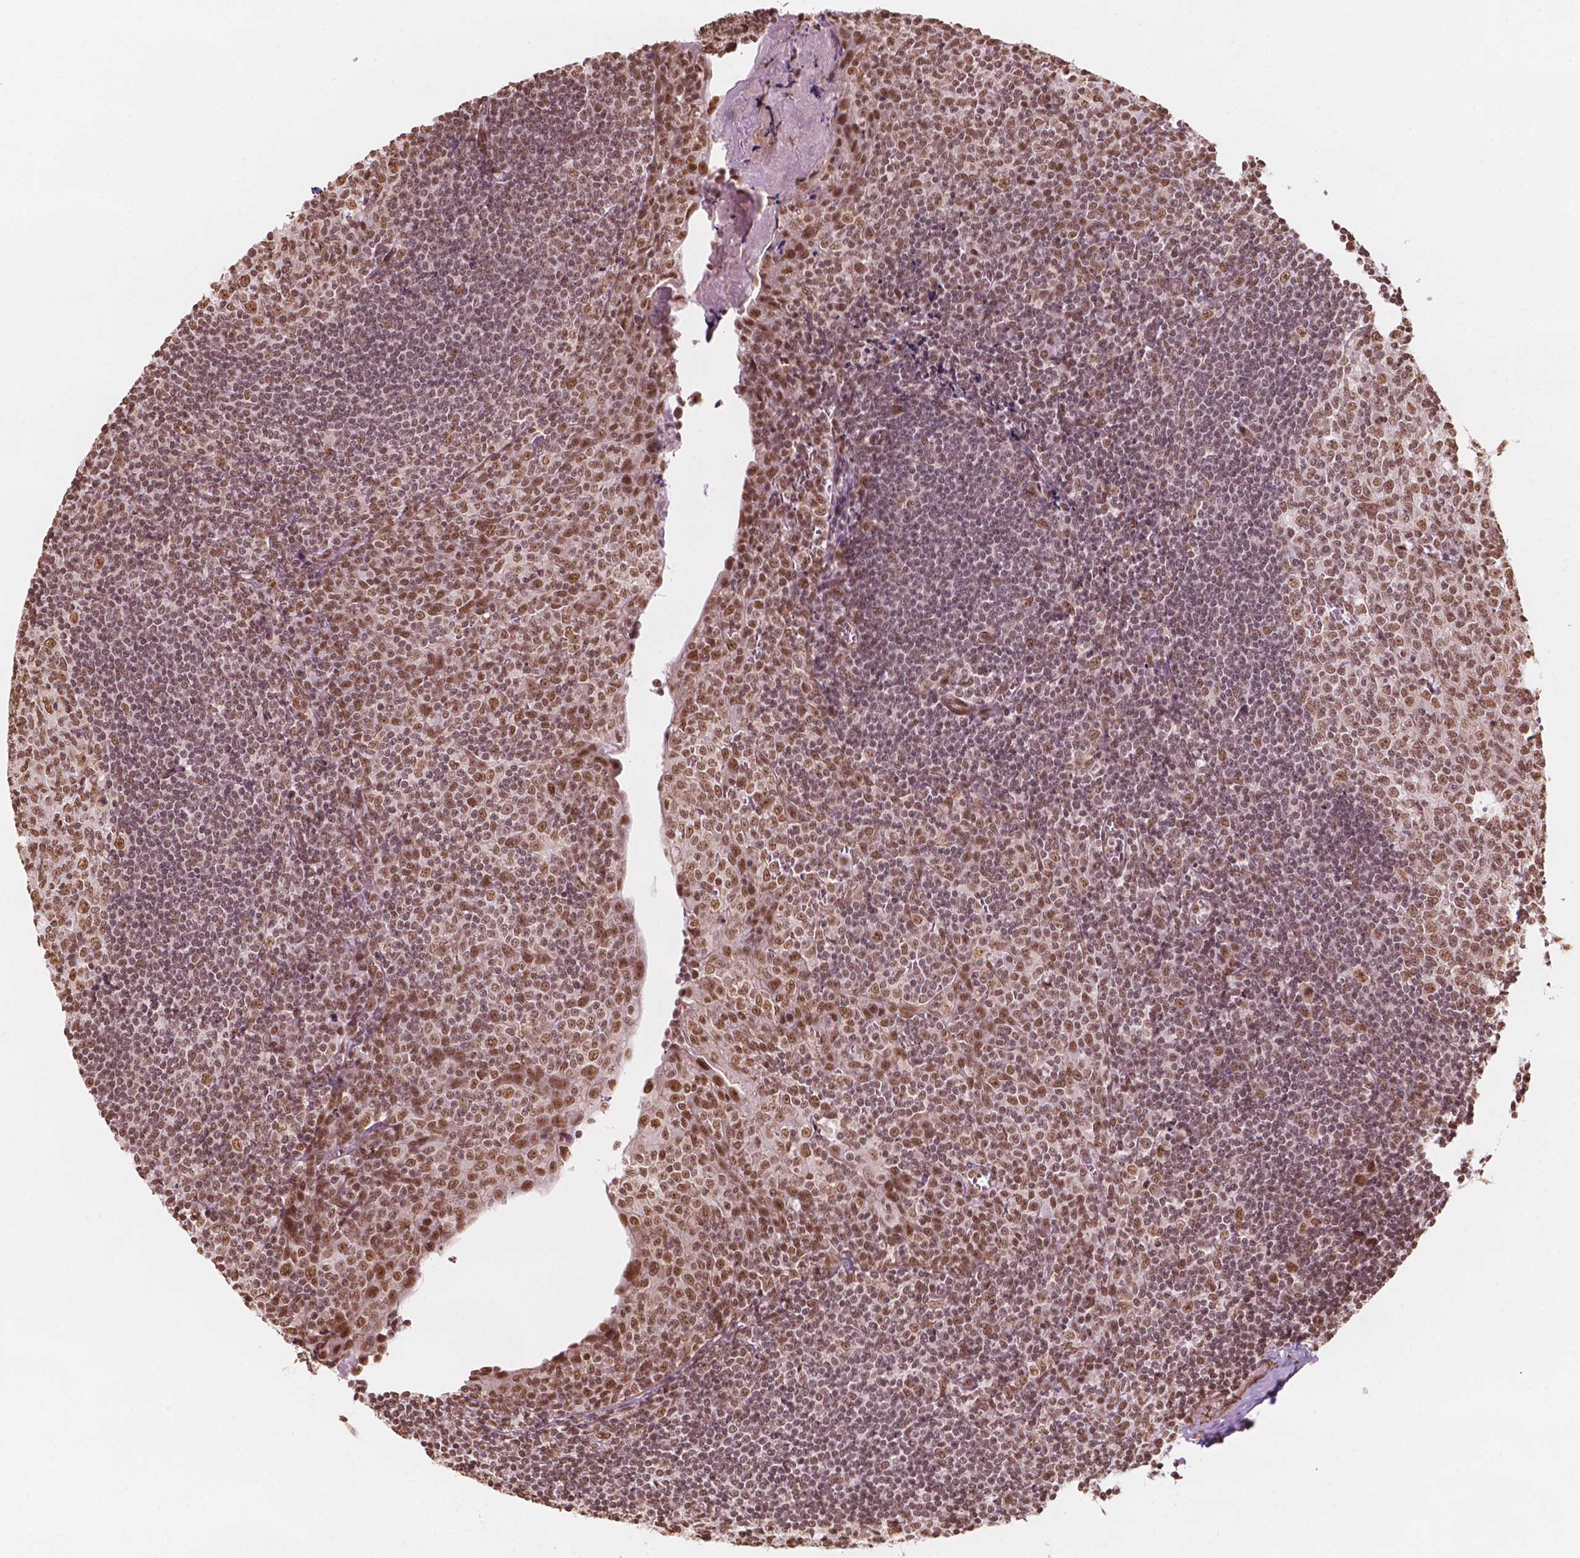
{"staining": {"intensity": "moderate", "quantity": ">75%", "location": "nuclear"}, "tissue": "tonsil", "cell_type": "Germinal center cells", "image_type": "normal", "snomed": [{"axis": "morphology", "description": "Normal tissue, NOS"}, {"axis": "morphology", "description": "Inflammation, NOS"}, {"axis": "topography", "description": "Tonsil"}], "caption": "IHC photomicrograph of benign tonsil: human tonsil stained using immunohistochemistry (IHC) demonstrates medium levels of moderate protein expression localized specifically in the nuclear of germinal center cells, appearing as a nuclear brown color.", "gene": "GTF3C5", "patient": {"sex": "female", "age": 31}}